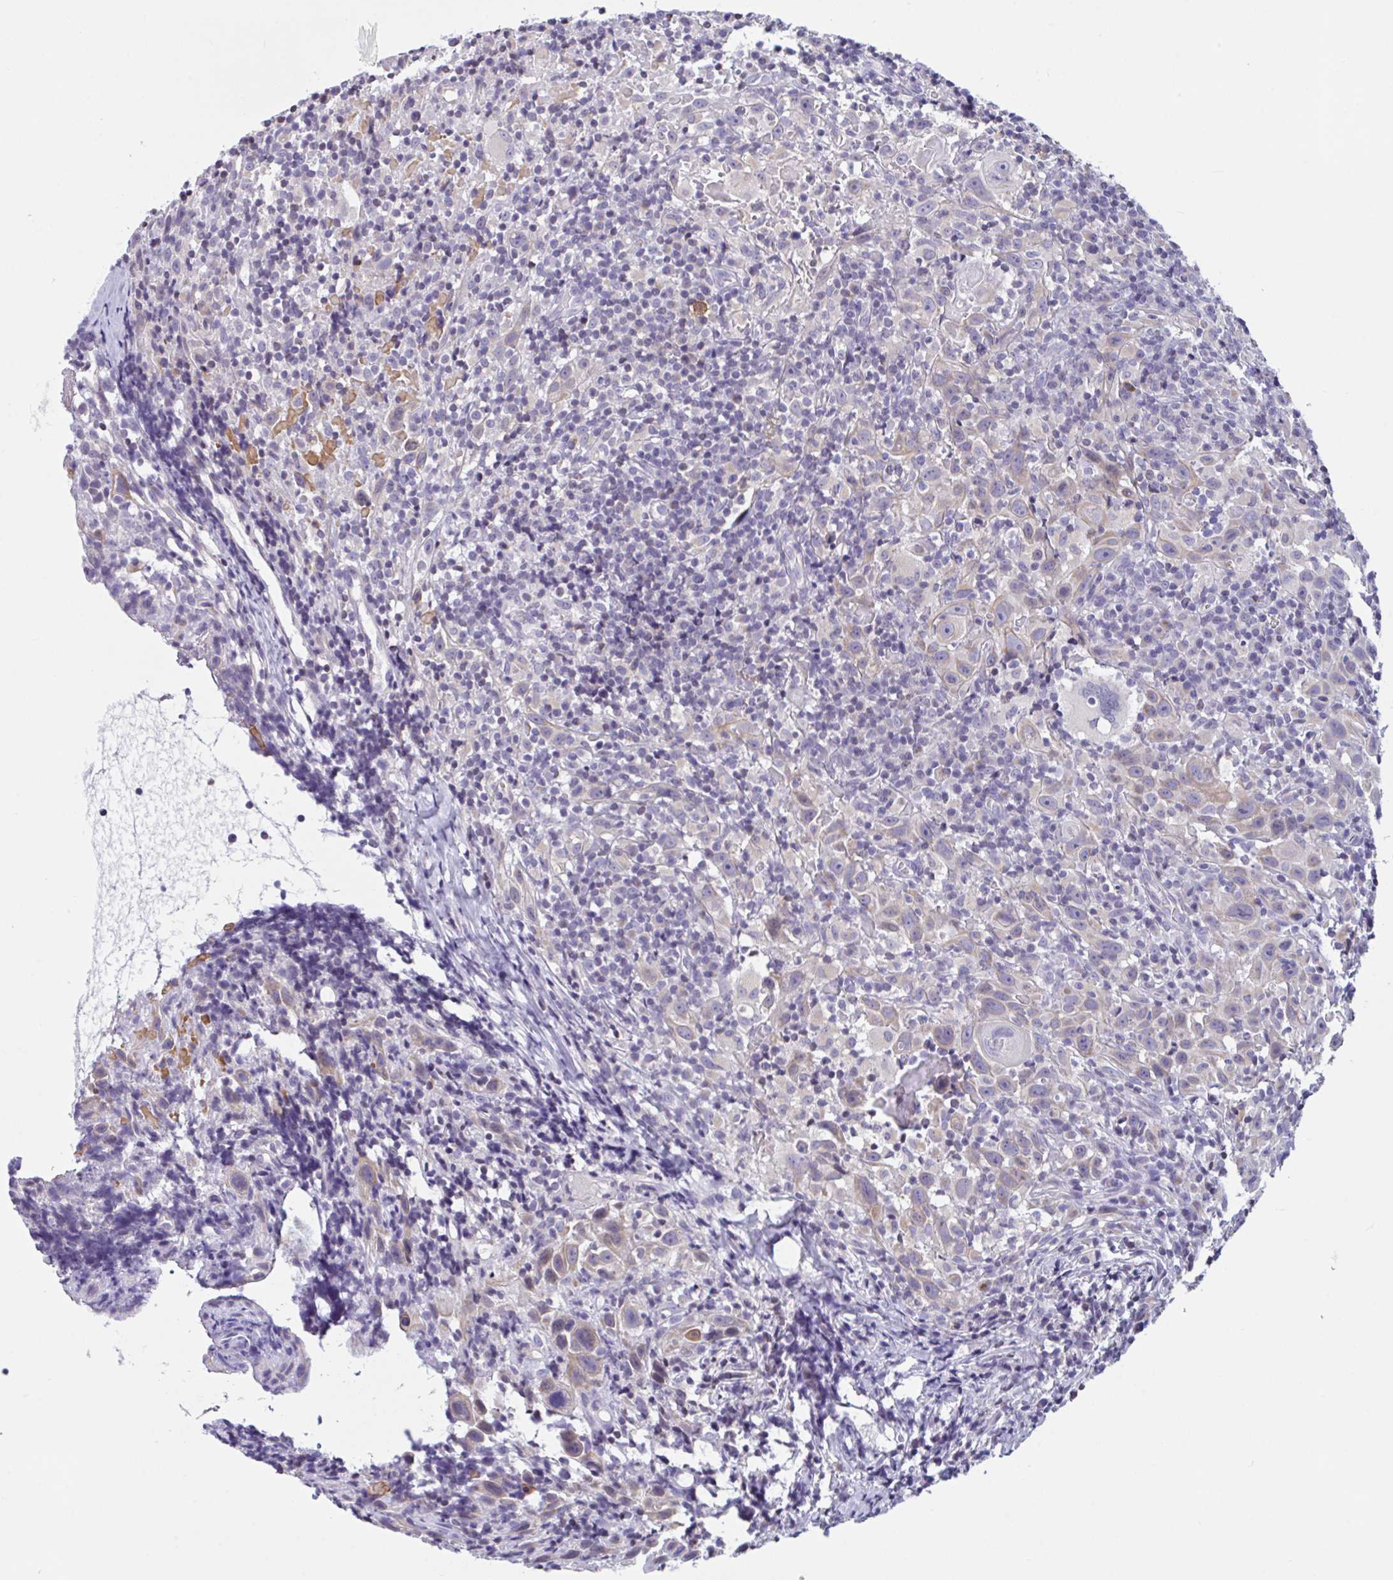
{"staining": {"intensity": "negative", "quantity": "none", "location": "none"}, "tissue": "head and neck cancer", "cell_type": "Tumor cells", "image_type": "cancer", "snomed": [{"axis": "morphology", "description": "Squamous cell carcinoma, NOS"}, {"axis": "topography", "description": "Head-Neck"}], "caption": "A micrograph of human head and neck squamous cell carcinoma is negative for staining in tumor cells.", "gene": "SNX11", "patient": {"sex": "female", "age": 95}}